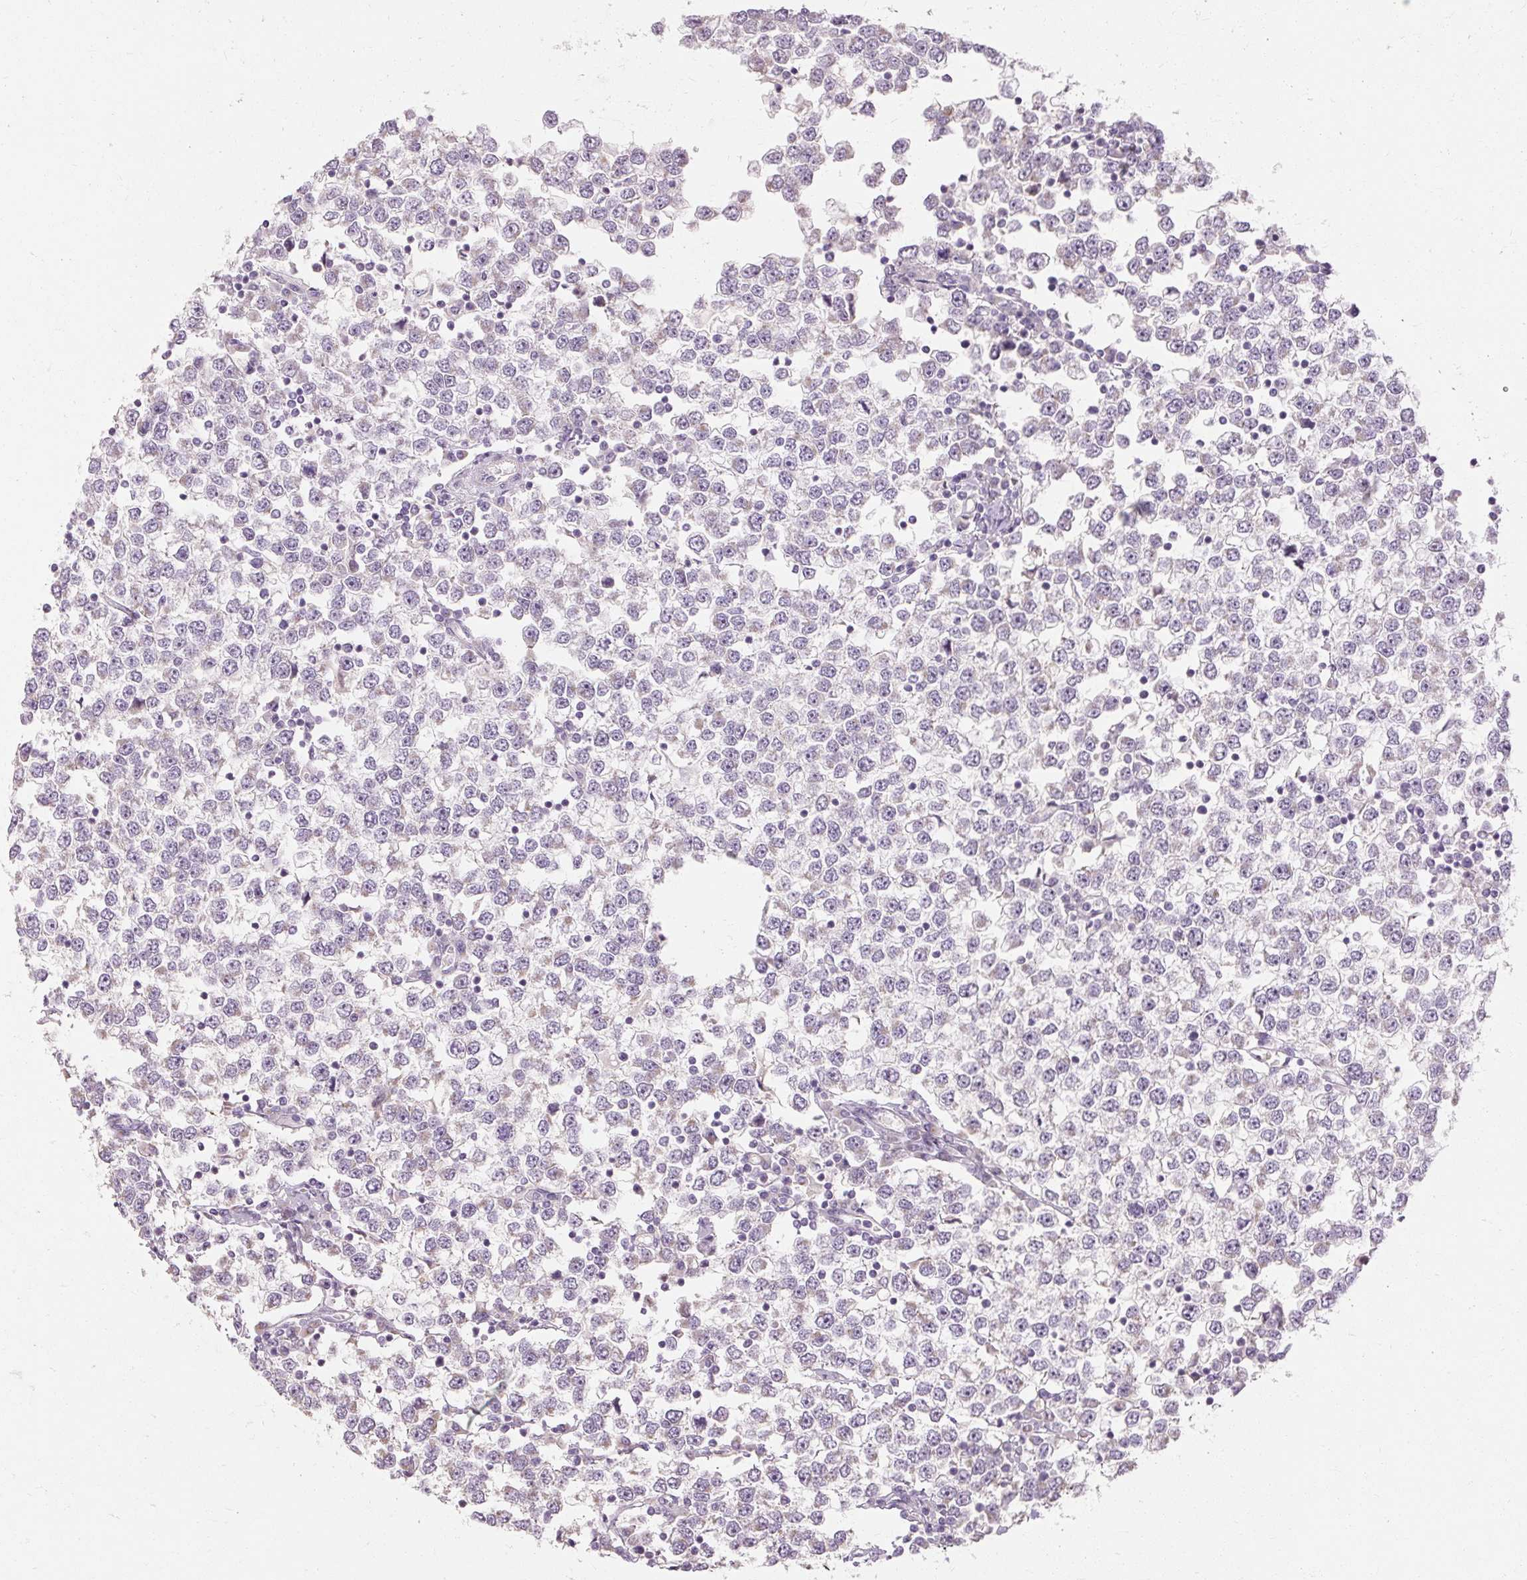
{"staining": {"intensity": "weak", "quantity": "<25%", "location": "cytoplasmic/membranous"}, "tissue": "testis cancer", "cell_type": "Tumor cells", "image_type": "cancer", "snomed": [{"axis": "morphology", "description": "Seminoma, NOS"}, {"axis": "topography", "description": "Testis"}], "caption": "Immunohistochemistry of testis cancer (seminoma) exhibits no staining in tumor cells.", "gene": "CAPN3", "patient": {"sex": "male", "age": 65}}